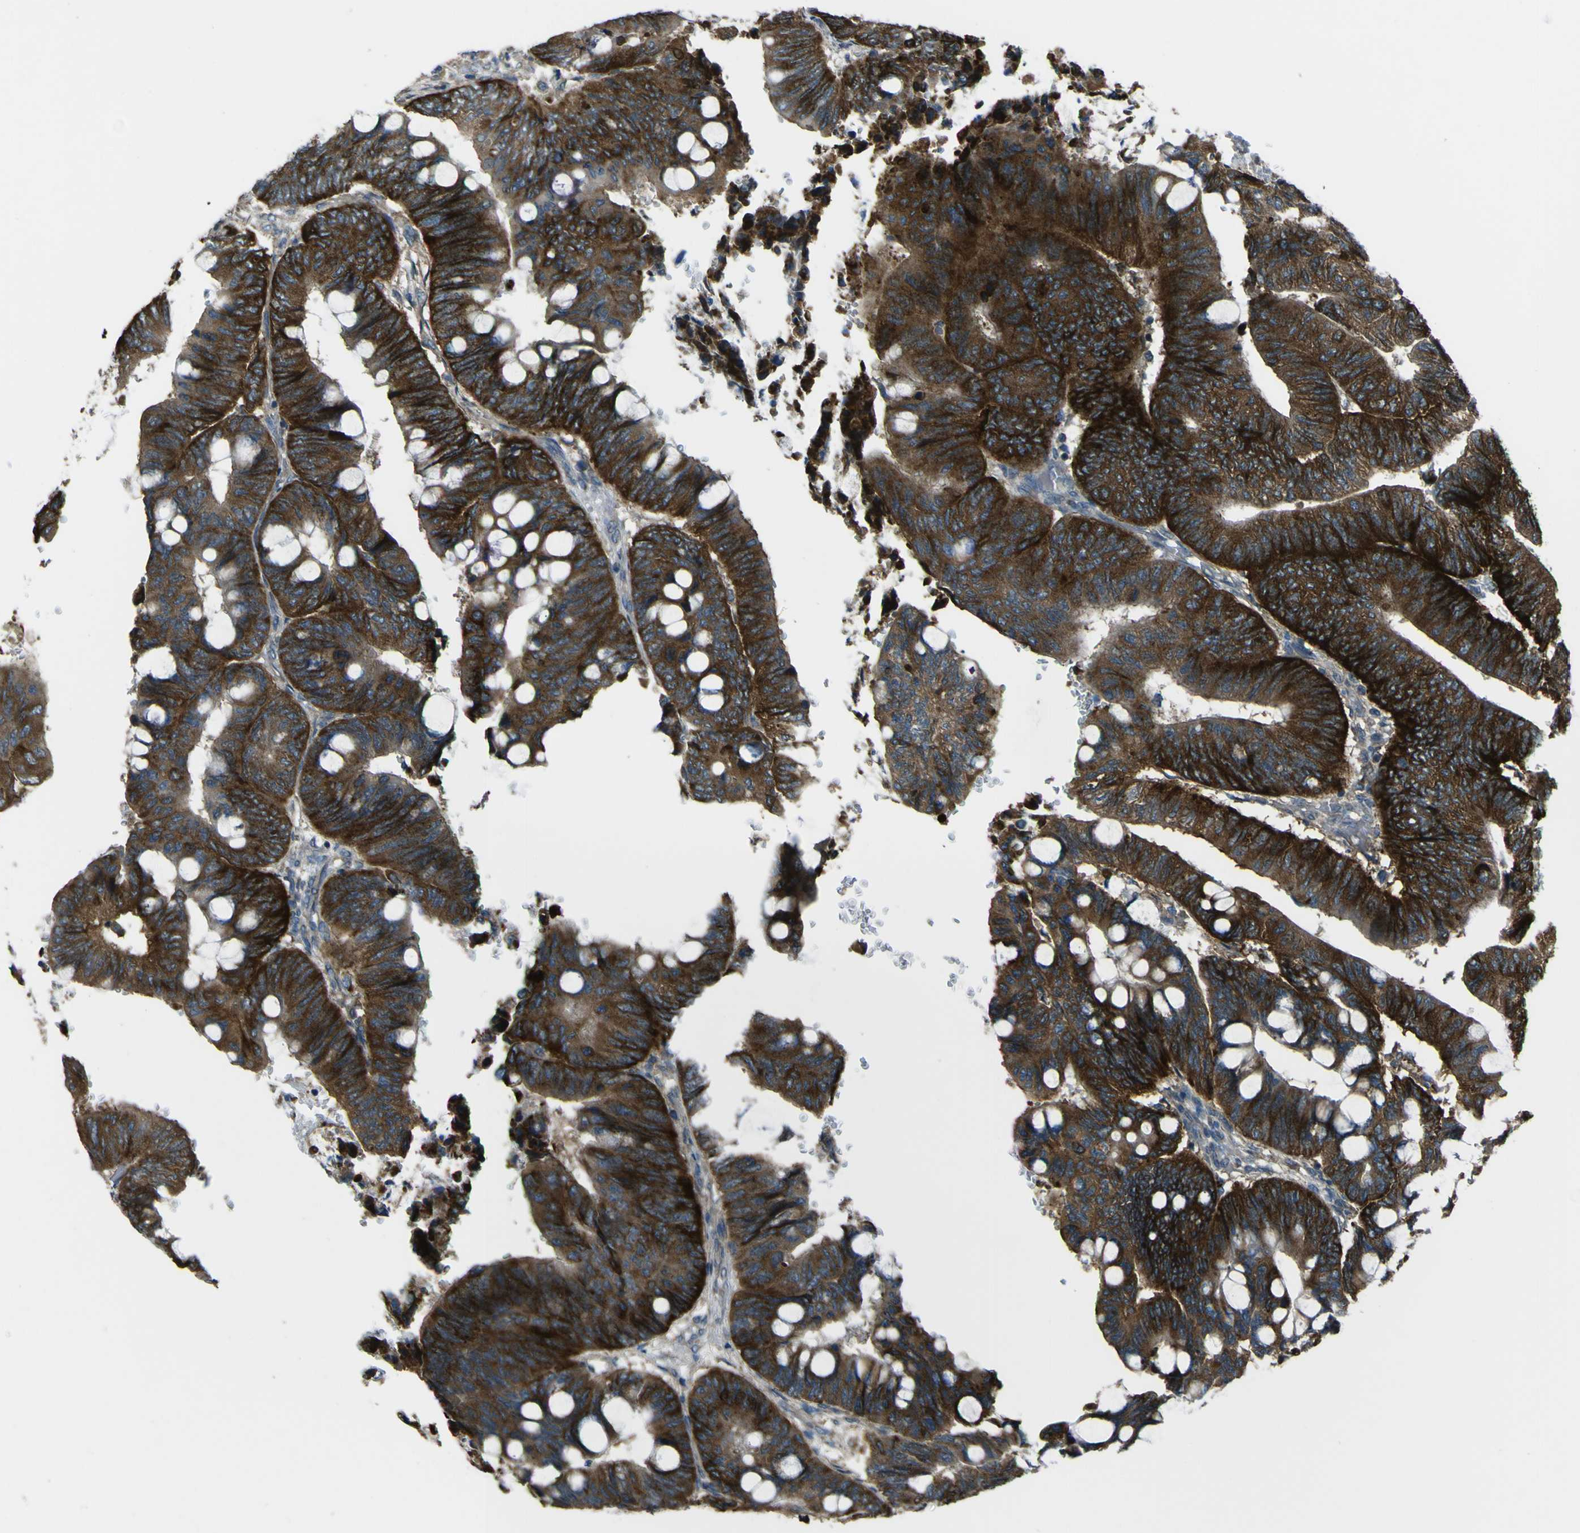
{"staining": {"intensity": "strong", "quantity": ">75%", "location": "cytoplasmic/membranous"}, "tissue": "colorectal cancer", "cell_type": "Tumor cells", "image_type": "cancer", "snomed": [{"axis": "morphology", "description": "Normal tissue, NOS"}, {"axis": "morphology", "description": "Adenocarcinoma, NOS"}, {"axis": "topography", "description": "Rectum"}, {"axis": "topography", "description": "Peripheral nerve tissue"}], "caption": "Immunohistochemical staining of colorectal cancer shows high levels of strong cytoplasmic/membranous protein expression in approximately >75% of tumor cells. The protein of interest is shown in brown color, while the nuclei are stained blue.", "gene": "NAALADL2", "patient": {"sex": "male", "age": 92}}